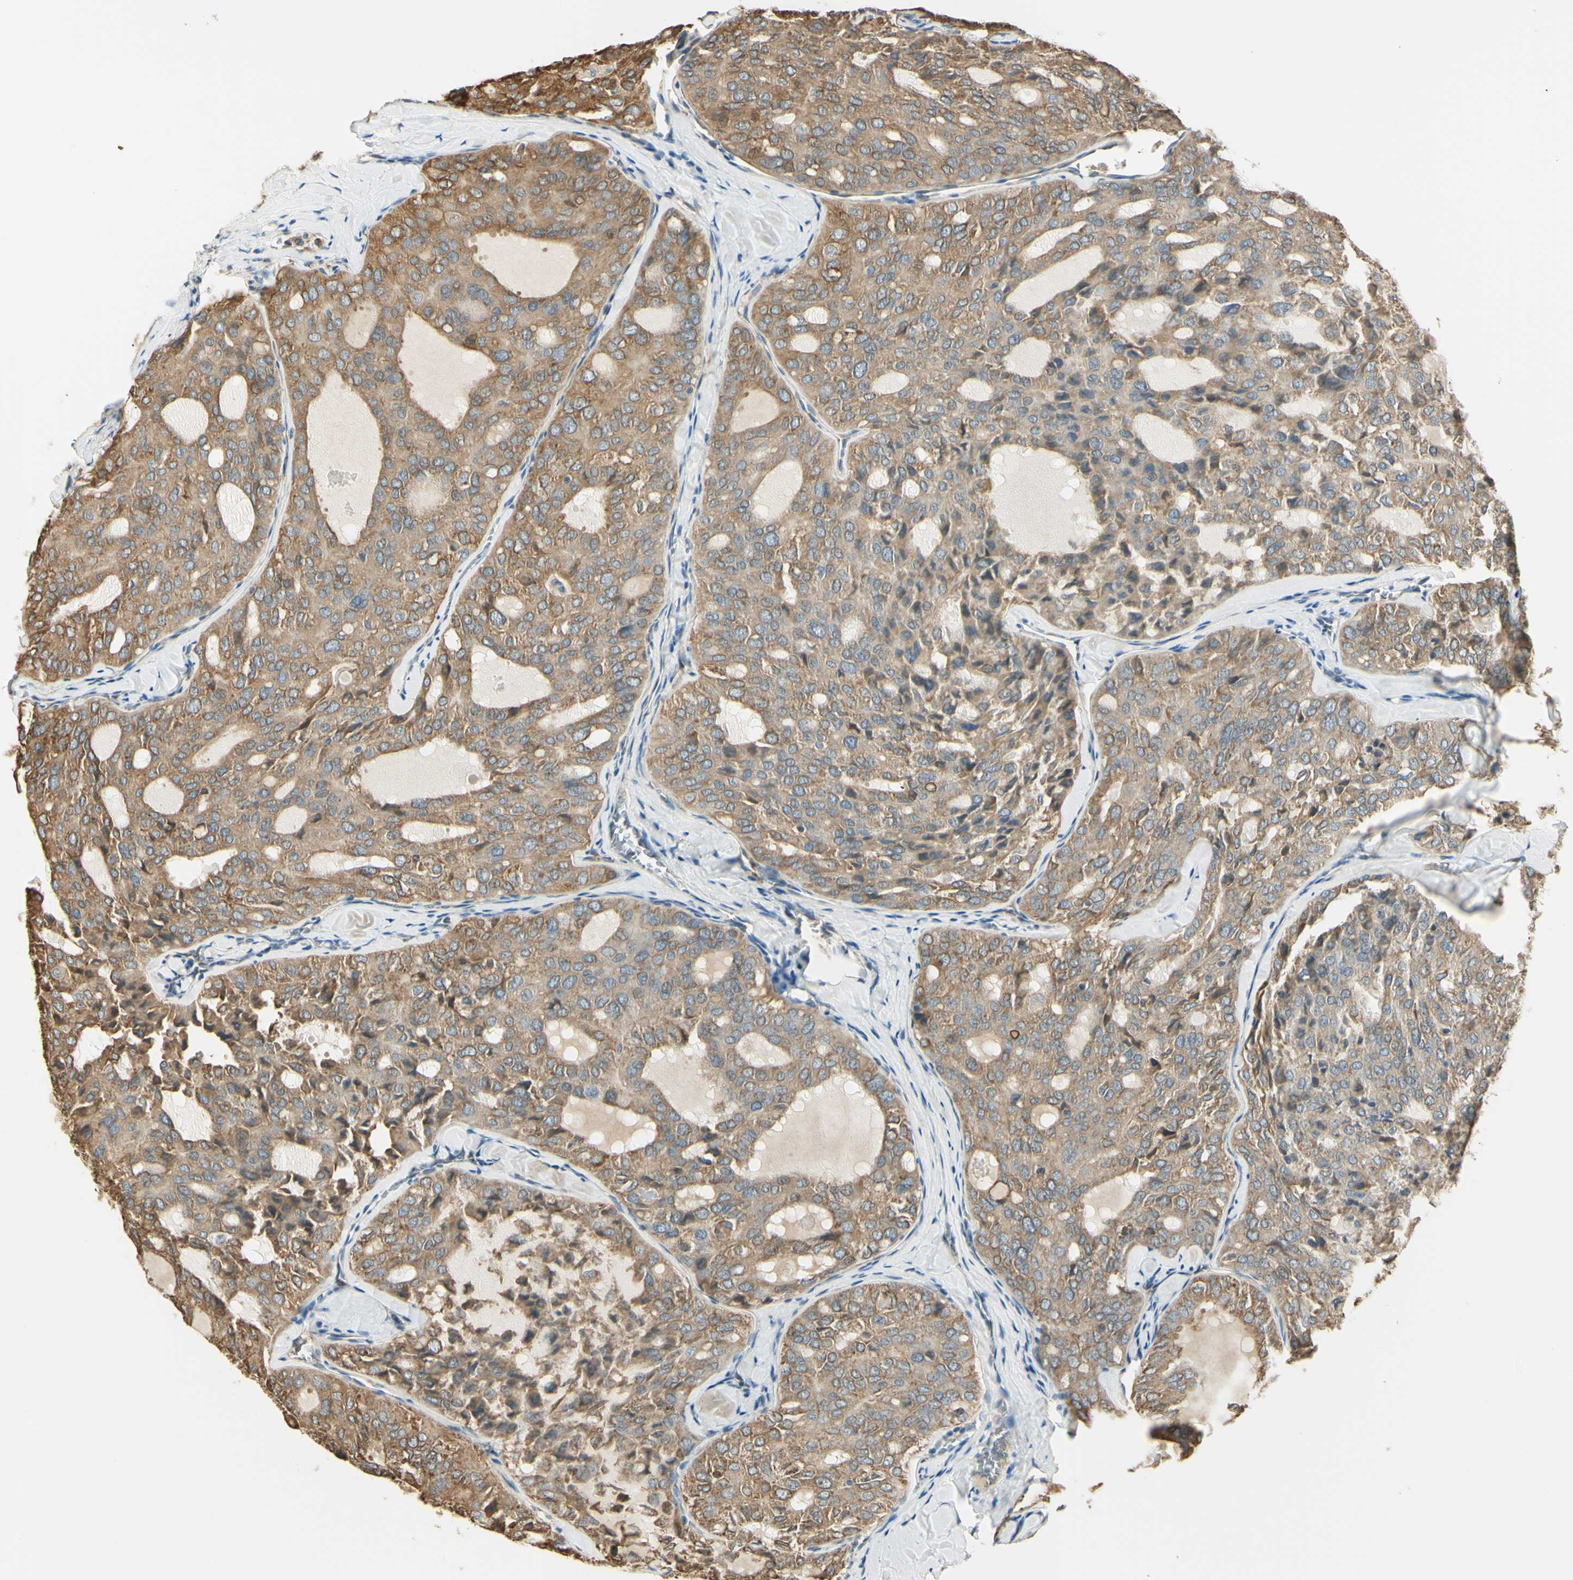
{"staining": {"intensity": "weak", "quantity": ">75%", "location": "cytoplasmic/membranous"}, "tissue": "thyroid cancer", "cell_type": "Tumor cells", "image_type": "cancer", "snomed": [{"axis": "morphology", "description": "Follicular adenoma carcinoma, NOS"}, {"axis": "topography", "description": "Thyroid gland"}], "caption": "The photomicrograph reveals a brown stain indicating the presence of a protein in the cytoplasmic/membranous of tumor cells in follicular adenoma carcinoma (thyroid).", "gene": "IGDCC4", "patient": {"sex": "male", "age": 75}}